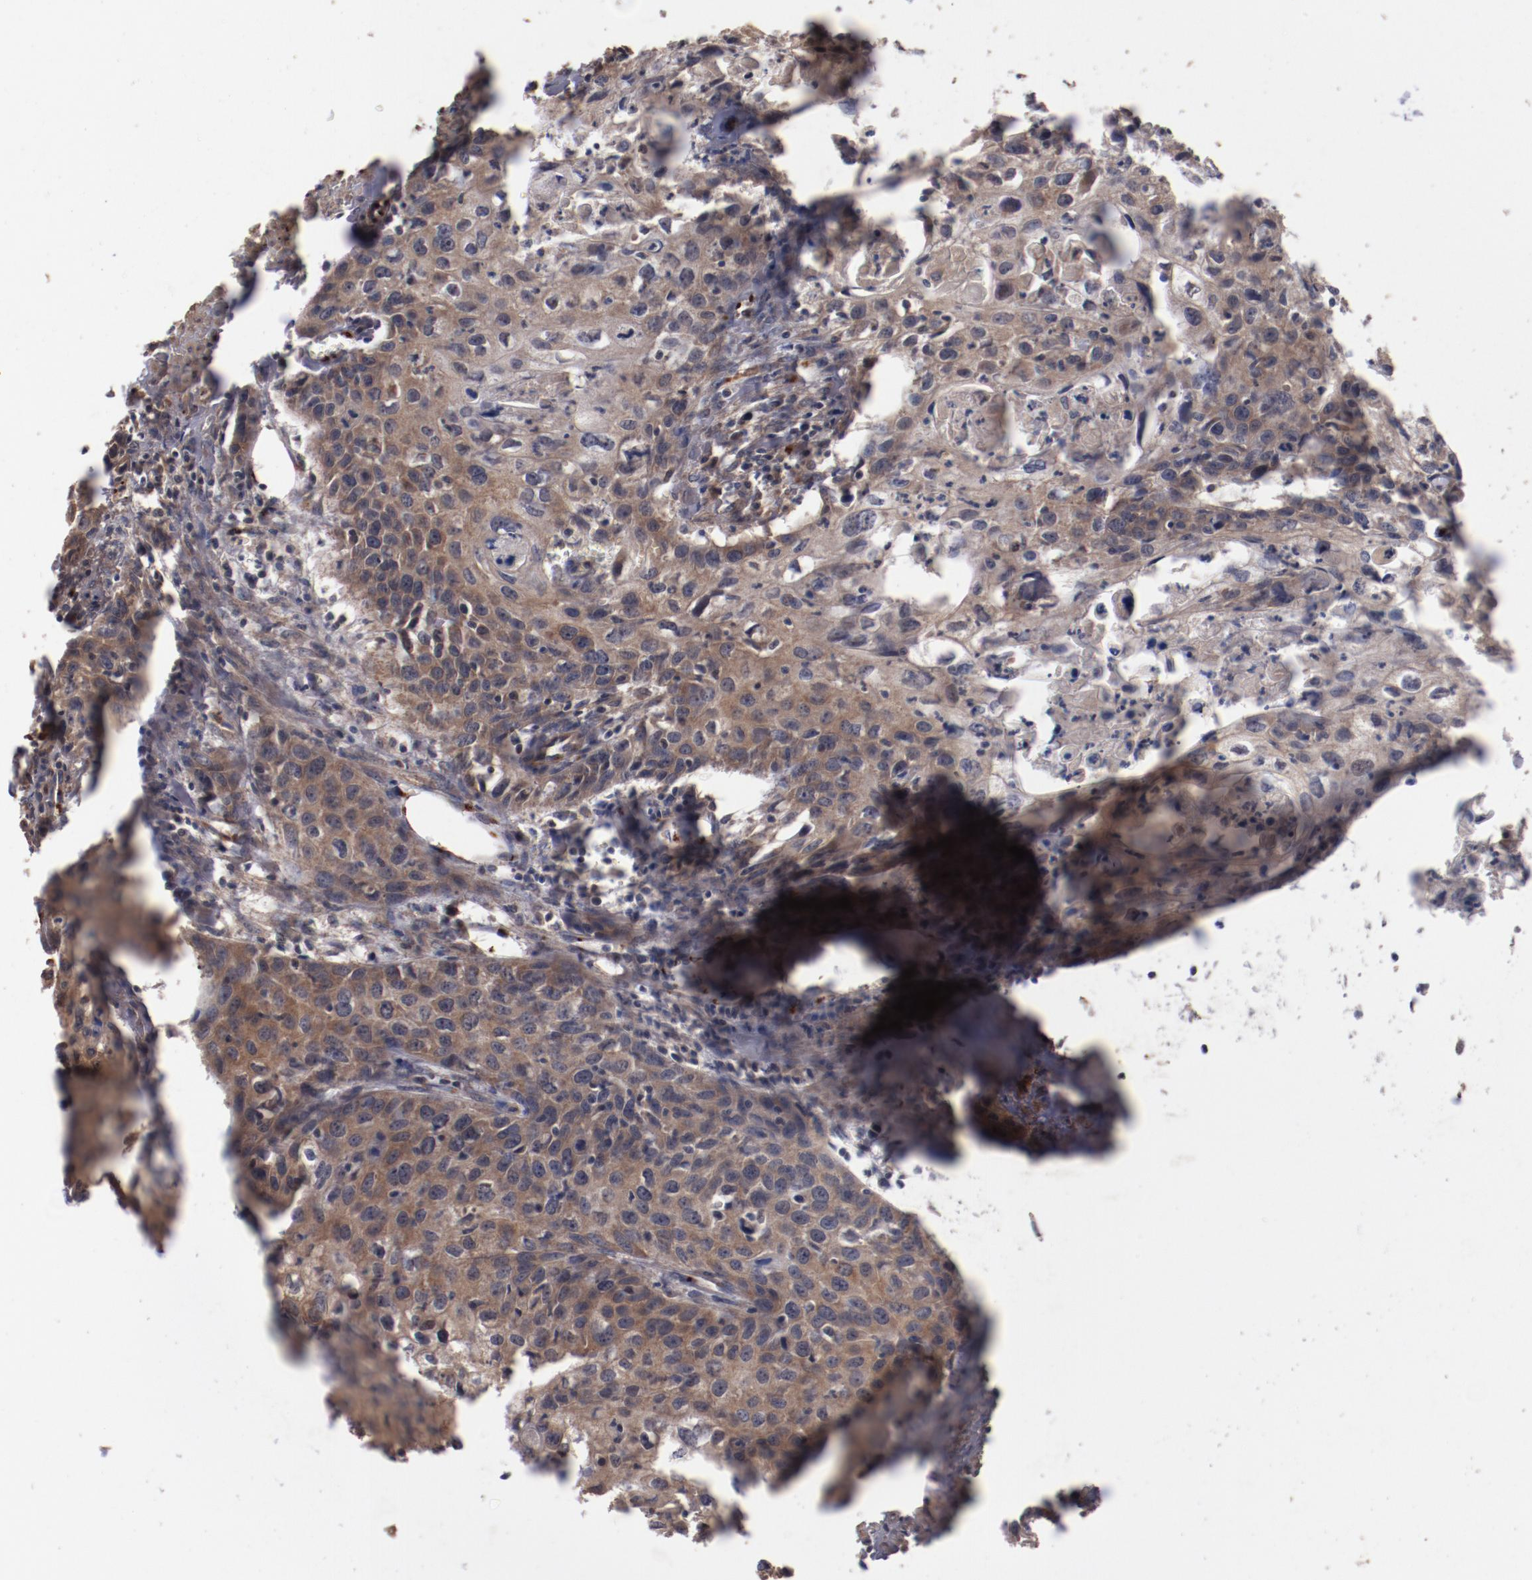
{"staining": {"intensity": "moderate", "quantity": ">75%", "location": "cytoplasmic/membranous"}, "tissue": "urothelial cancer", "cell_type": "Tumor cells", "image_type": "cancer", "snomed": [{"axis": "morphology", "description": "Urothelial carcinoma, High grade"}, {"axis": "topography", "description": "Urinary bladder"}], "caption": "Immunohistochemical staining of human urothelial cancer shows medium levels of moderate cytoplasmic/membranous protein expression in about >75% of tumor cells. (Brightfield microscopy of DAB IHC at high magnification).", "gene": "DIPK2B", "patient": {"sex": "male", "age": 54}}